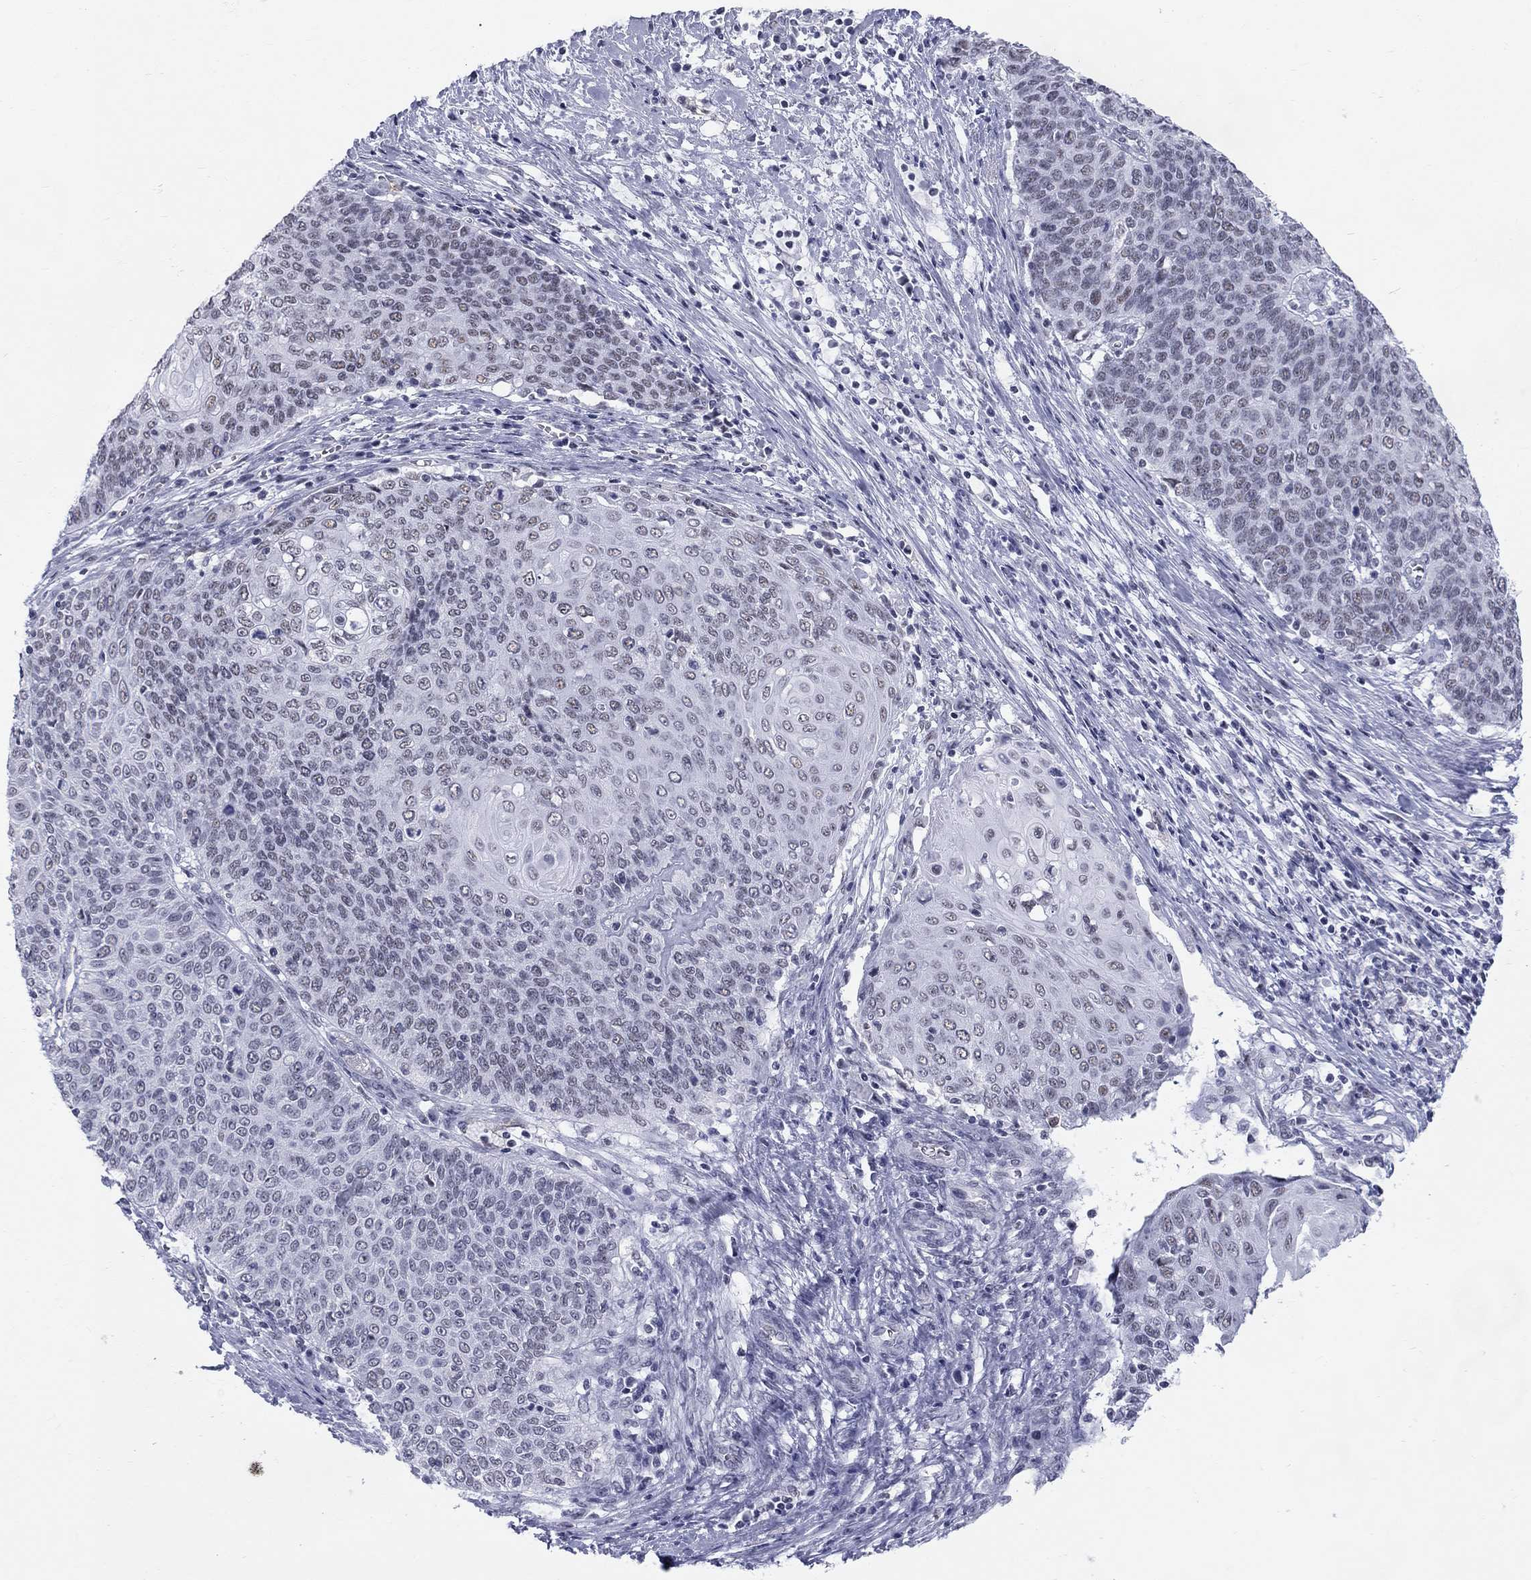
{"staining": {"intensity": "negative", "quantity": "none", "location": "none"}, "tissue": "cervical cancer", "cell_type": "Tumor cells", "image_type": "cancer", "snomed": [{"axis": "morphology", "description": "Squamous cell carcinoma, NOS"}, {"axis": "topography", "description": "Cervix"}], "caption": "Human cervical cancer (squamous cell carcinoma) stained for a protein using immunohistochemistry (IHC) reveals no expression in tumor cells.", "gene": "DMTN", "patient": {"sex": "female", "age": 39}}